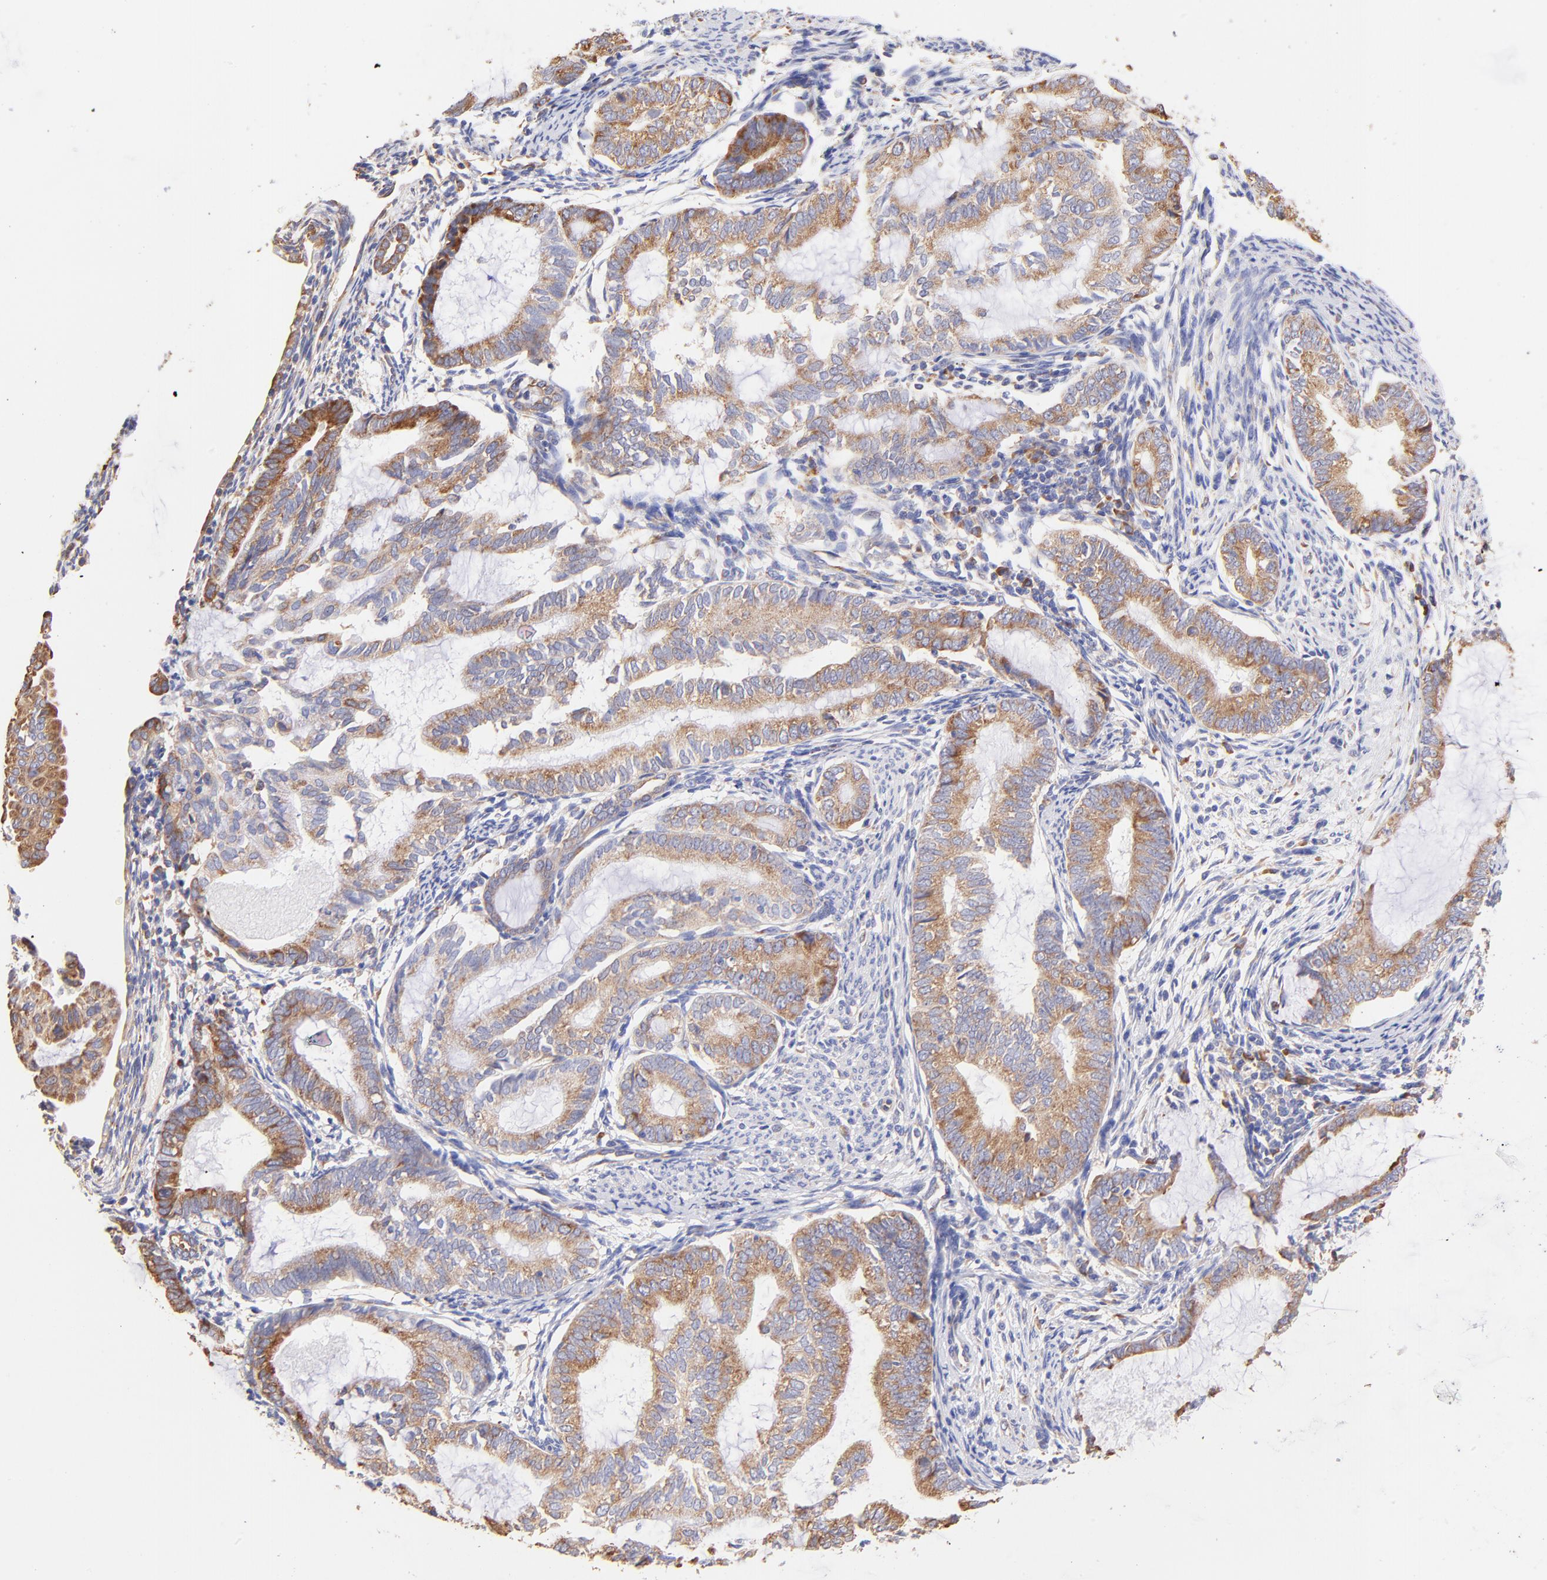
{"staining": {"intensity": "moderate", "quantity": ">75%", "location": "cytoplasmic/membranous"}, "tissue": "endometrial cancer", "cell_type": "Tumor cells", "image_type": "cancer", "snomed": [{"axis": "morphology", "description": "Adenocarcinoma, NOS"}, {"axis": "topography", "description": "Endometrium"}], "caption": "Approximately >75% of tumor cells in human endometrial adenocarcinoma display moderate cytoplasmic/membranous protein expression as visualized by brown immunohistochemical staining.", "gene": "RPL30", "patient": {"sex": "female", "age": 63}}